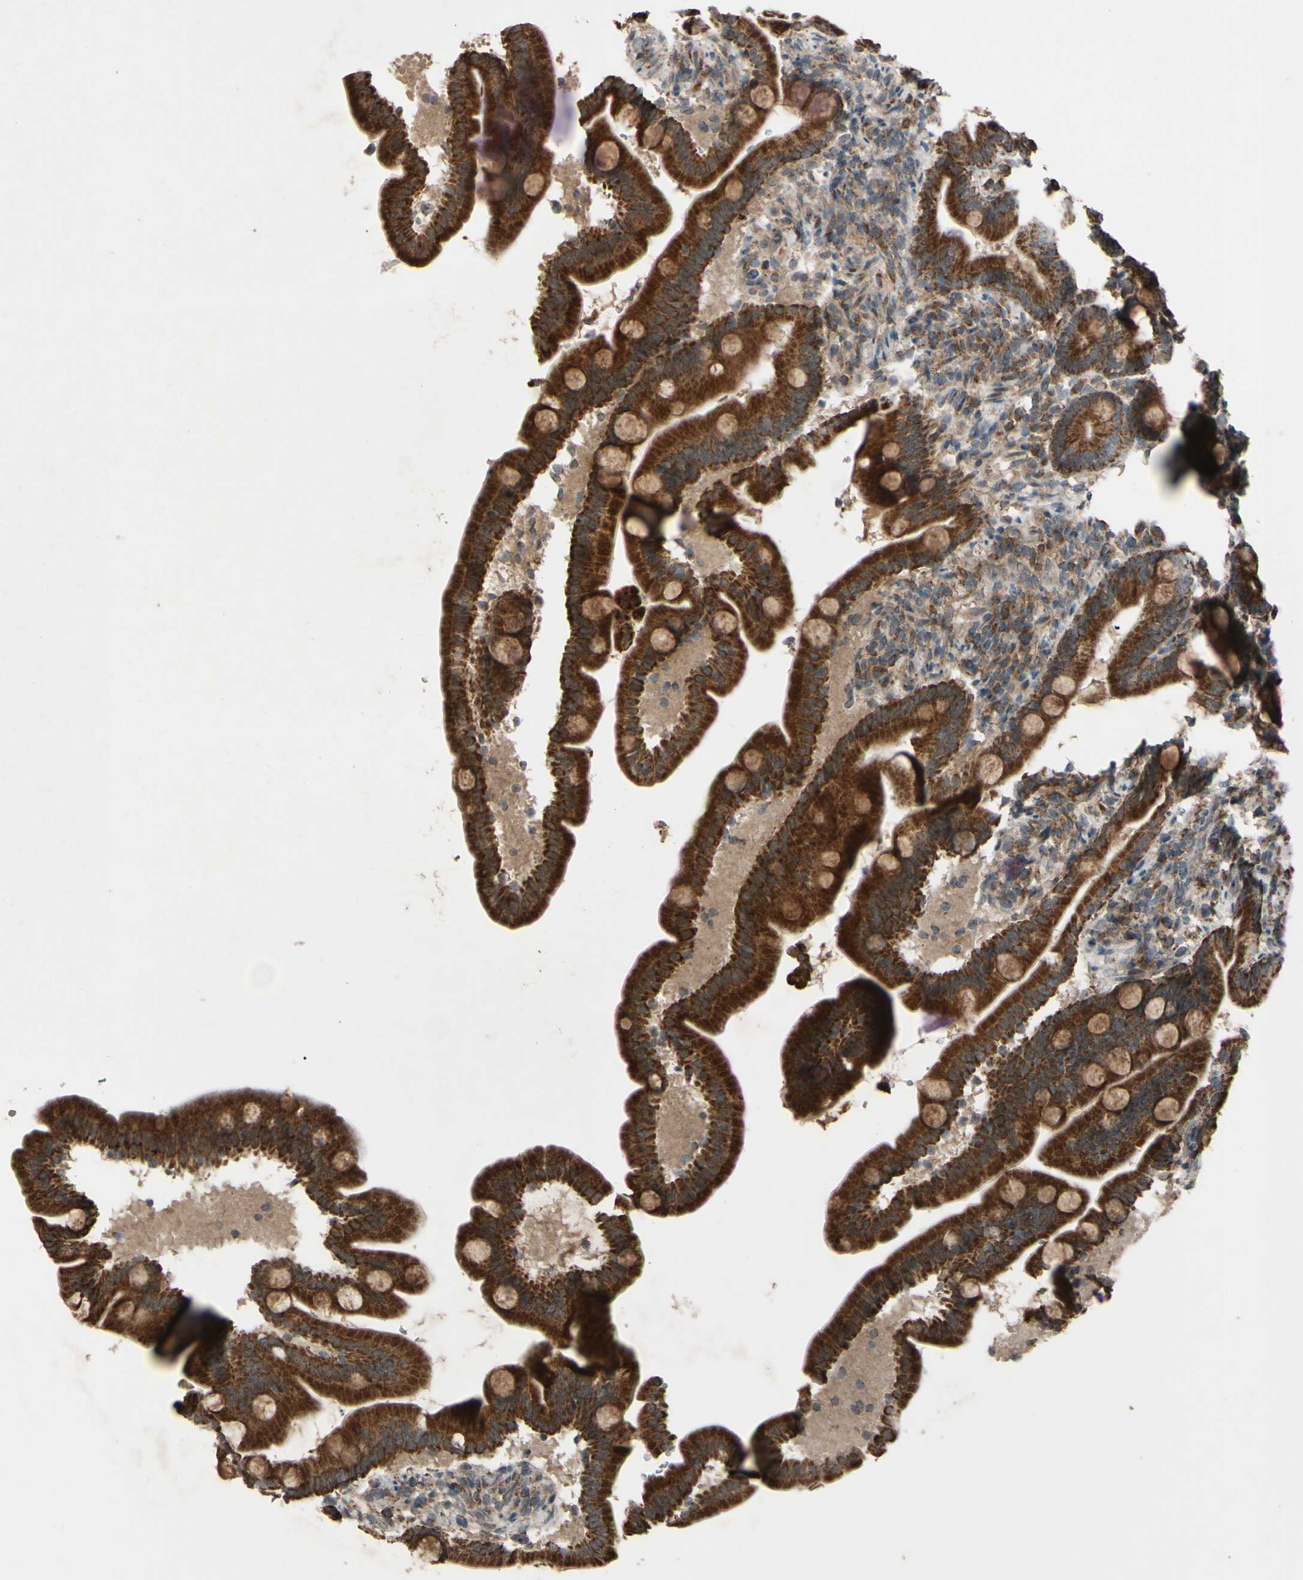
{"staining": {"intensity": "strong", "quantity": ">75%", "location": "cytoplasmic/membranous"}, "tissue": "duodenum", "cell_type": "Glandular cells", "image_type": "normal", "snomed": [{"axis": "morphology", "description": "Normal tissue, NOS"}, {"axis": "topography", "description": "Duodenum"}], "caption": "Immunohistochemistry (IHC) micrograph of normal duodenum: duodenum stained using immunohistochemistry (IHC) reveals high levels of strong protein expression localized specifically in the cytoplasmic/membranous of glandular cells, appearing as a cytoplasmic/membranous brown color.", "gene": "ACOT8", "patient": {"sex": "male", "age": 54}}